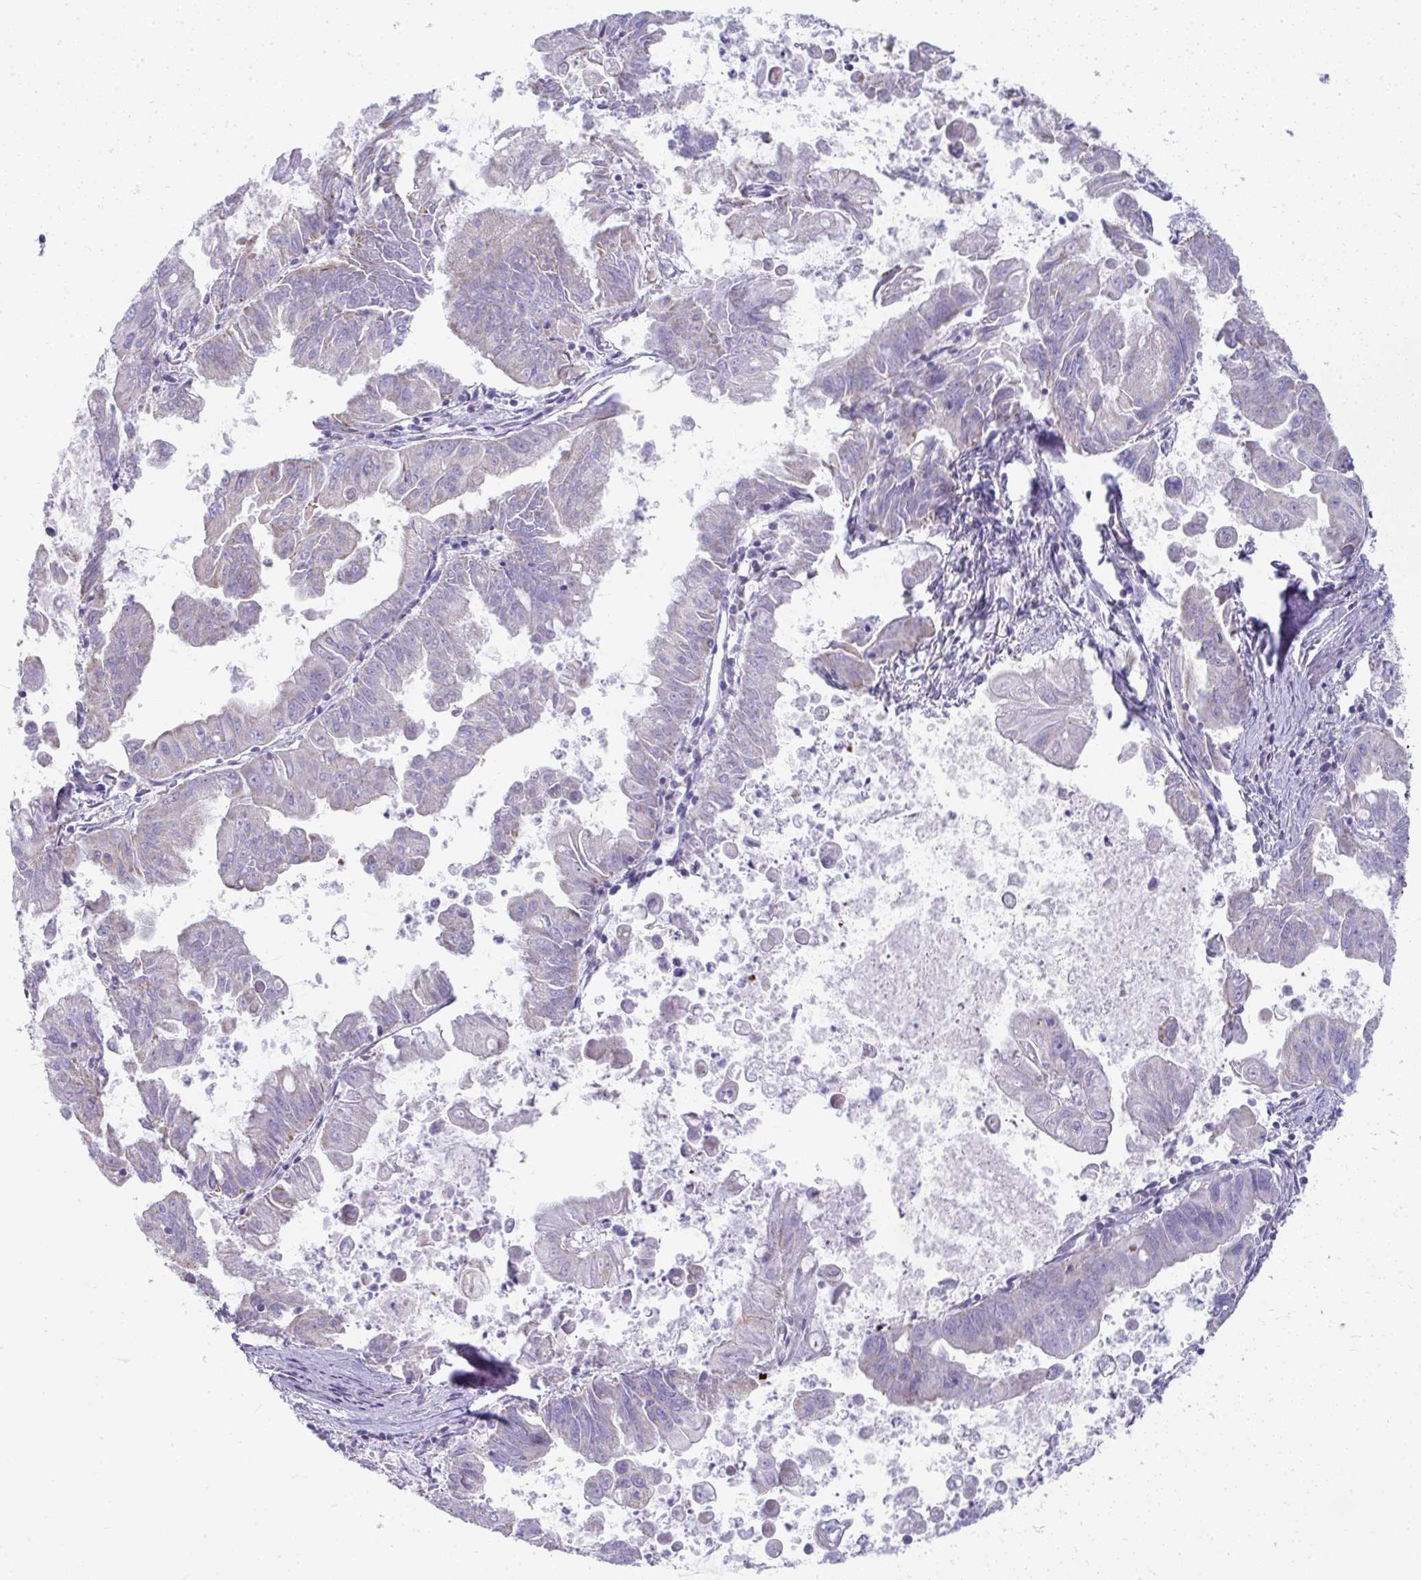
{"staining": {"intensity": "weak", "quantity": "<25%", "location": "cytoplasmic/membranous"}, "tissue": "stomach cancer", "cell_type": "Tumor cells", "image_type": "cancer", "snomed": [{"axis": "morphology", "description": "Adenocarcinoma, NOS"}, {"axis": "topography", "description": "Stomach, upper"}], "caption": "There is no significant expression in tumor cells of adenocarcinoma (stomach). (DAB immunohistochemistry (IHC) visualized using brightfield microscopy, high magnification).", "gene": "SLC6A1", "patient": {"sex": "male", "age": 80}}